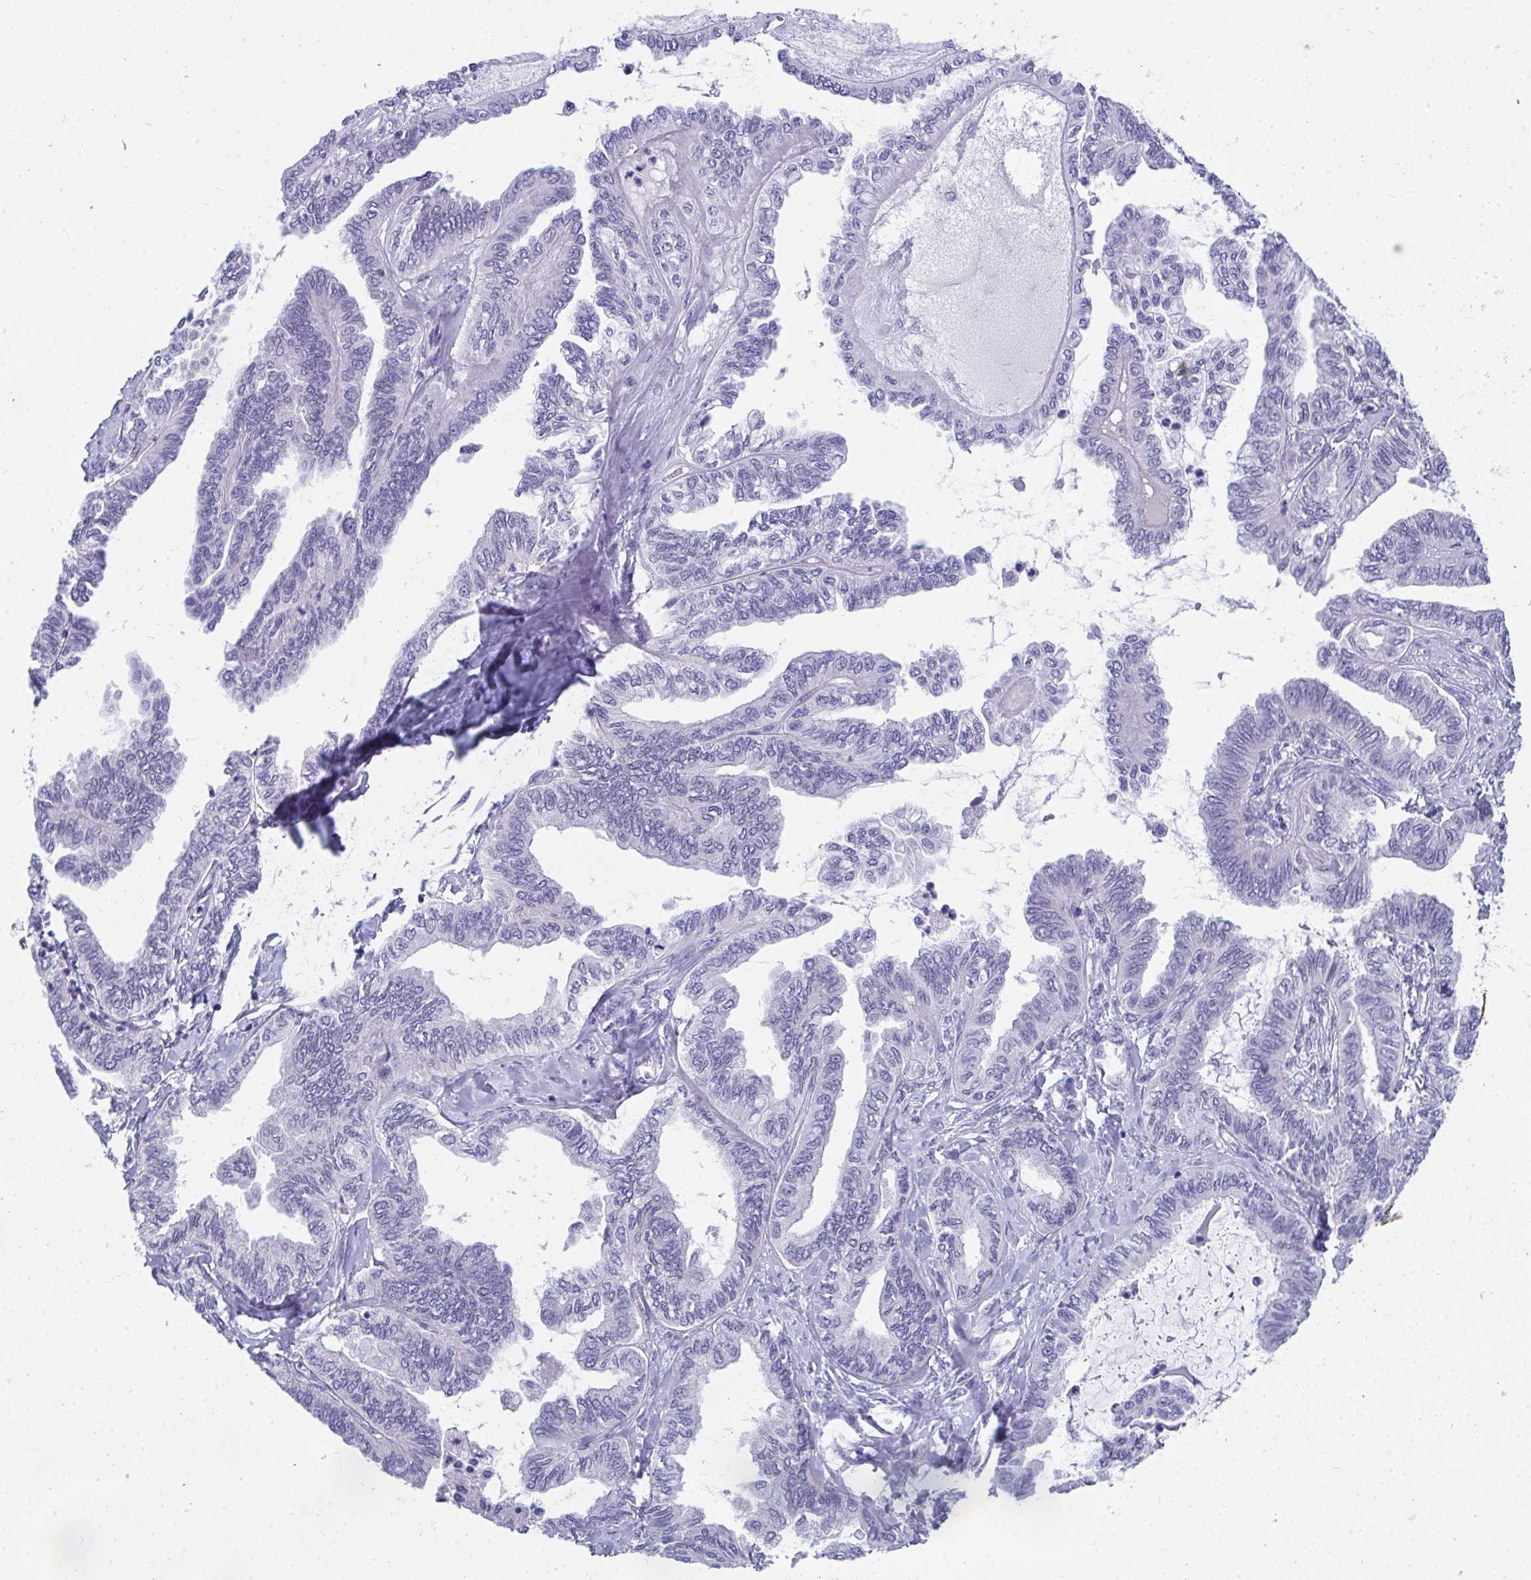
{"staining": {"intensity": "negative", "quantity": "none", "location": "none"}, "tissue": "ovarian cancer", "cell_type": "Tumor cells", "image_type": "cancer", "snomed": [{"axis": "morphology", "description": "Carcinoma, endometroid"}, {"axis": "topography", "description": "Ovary"}], "caption": "Tumor cells are negative for brown protein staining in endometroid carcinoma (ovarian).", "gene": "TSBP1", "patient": {"sex": "female", "age": 70}}